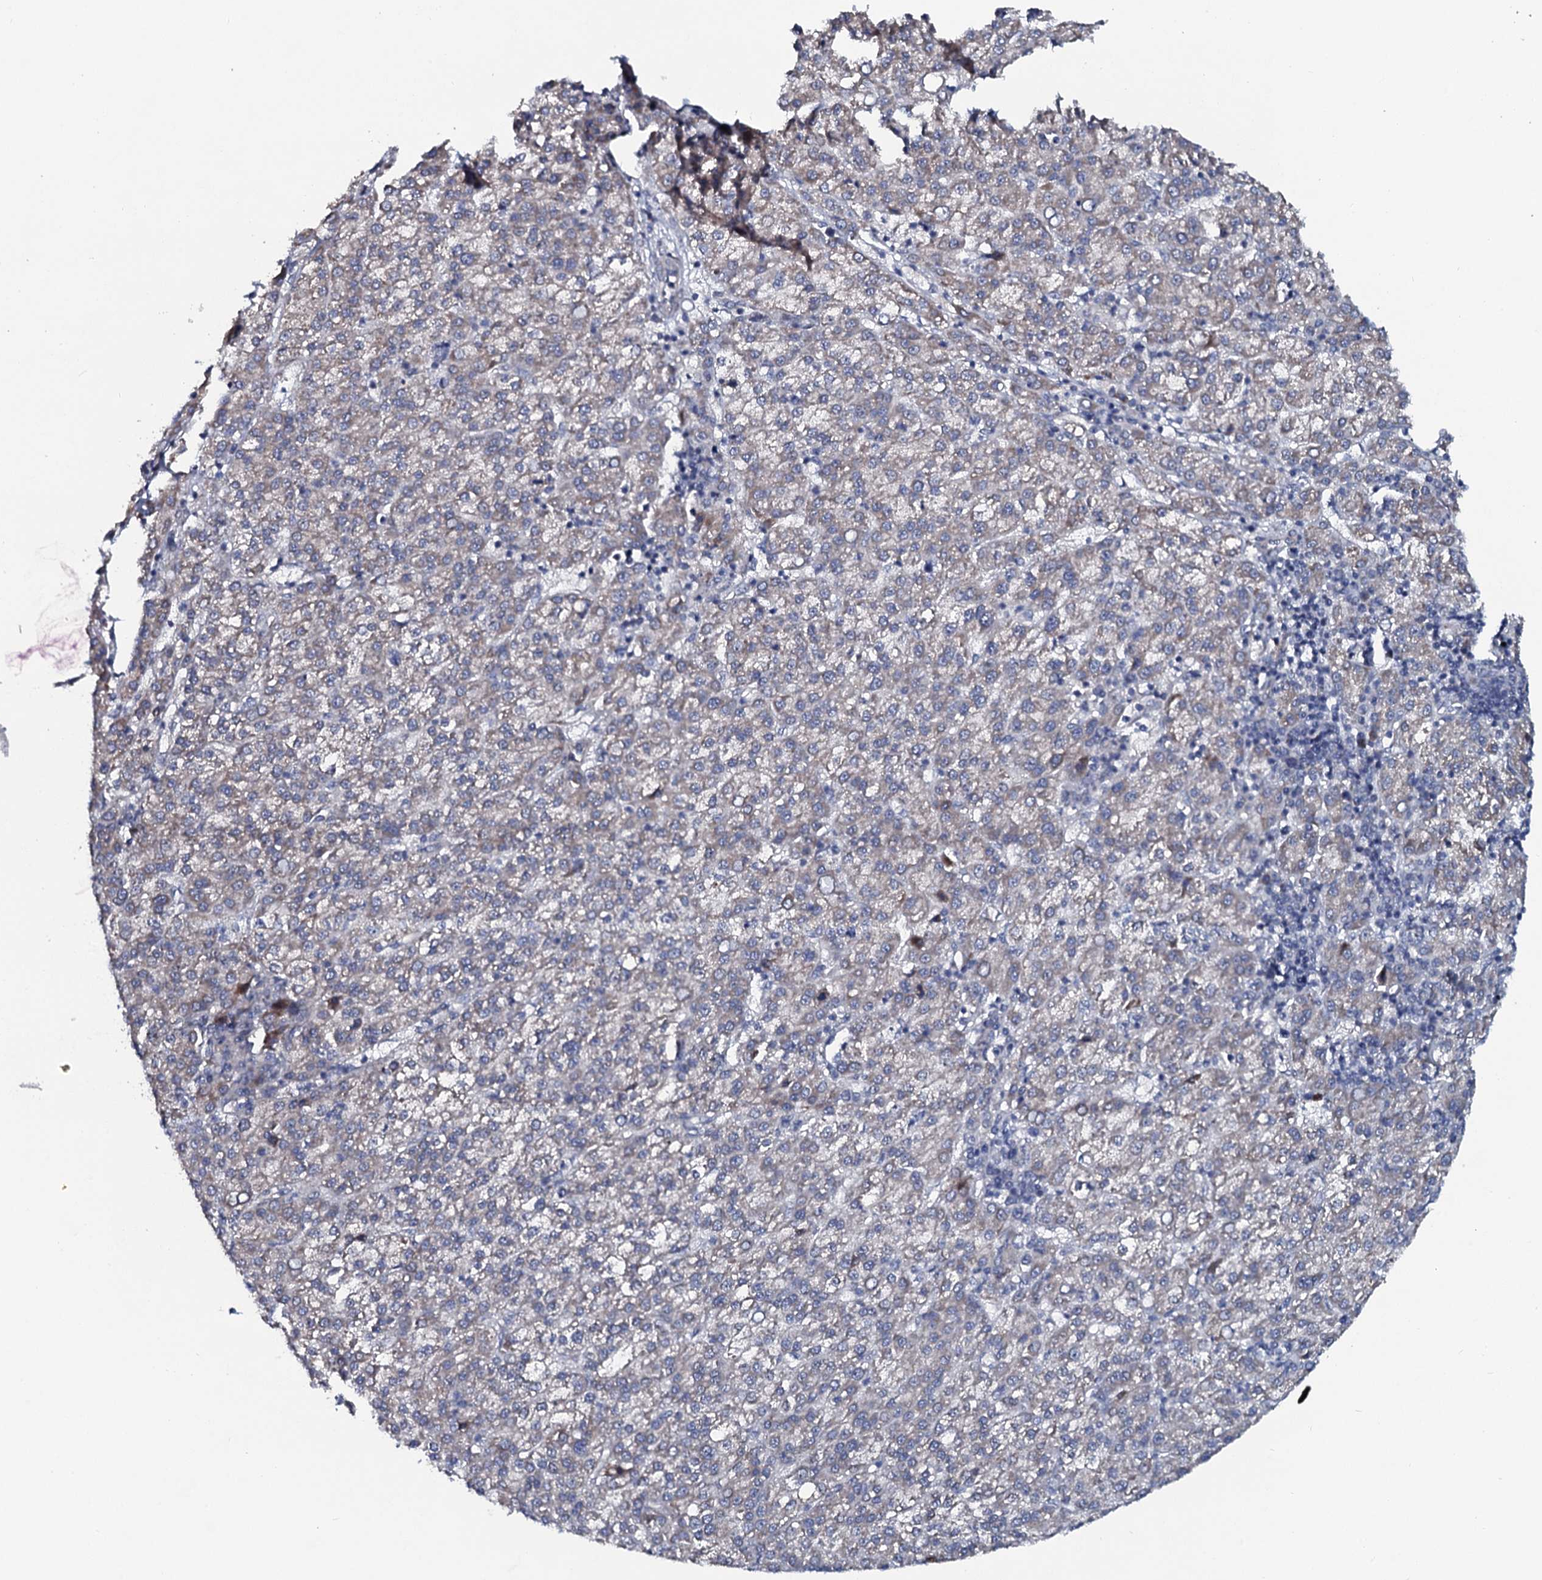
{"staining": {"intensity": "negative", "quantity": "none", "location": "none"}, "tissue": "liver cancer", "cell_type": "Tumor cells", "image_type": "cancer", "snomed": [{"axis": "morphology", "description": "Carcinoma, Hepatocellular, NOS"}, {"axis": "topography", "description": "Liver"}], "caption": "Human liver cancer (hepatocellular carcinoma) stained for a protein using IHC displays no positivity in tumor cells.", "gene": "KCTD4", "patient": {"sex": "female", "age": 58}}